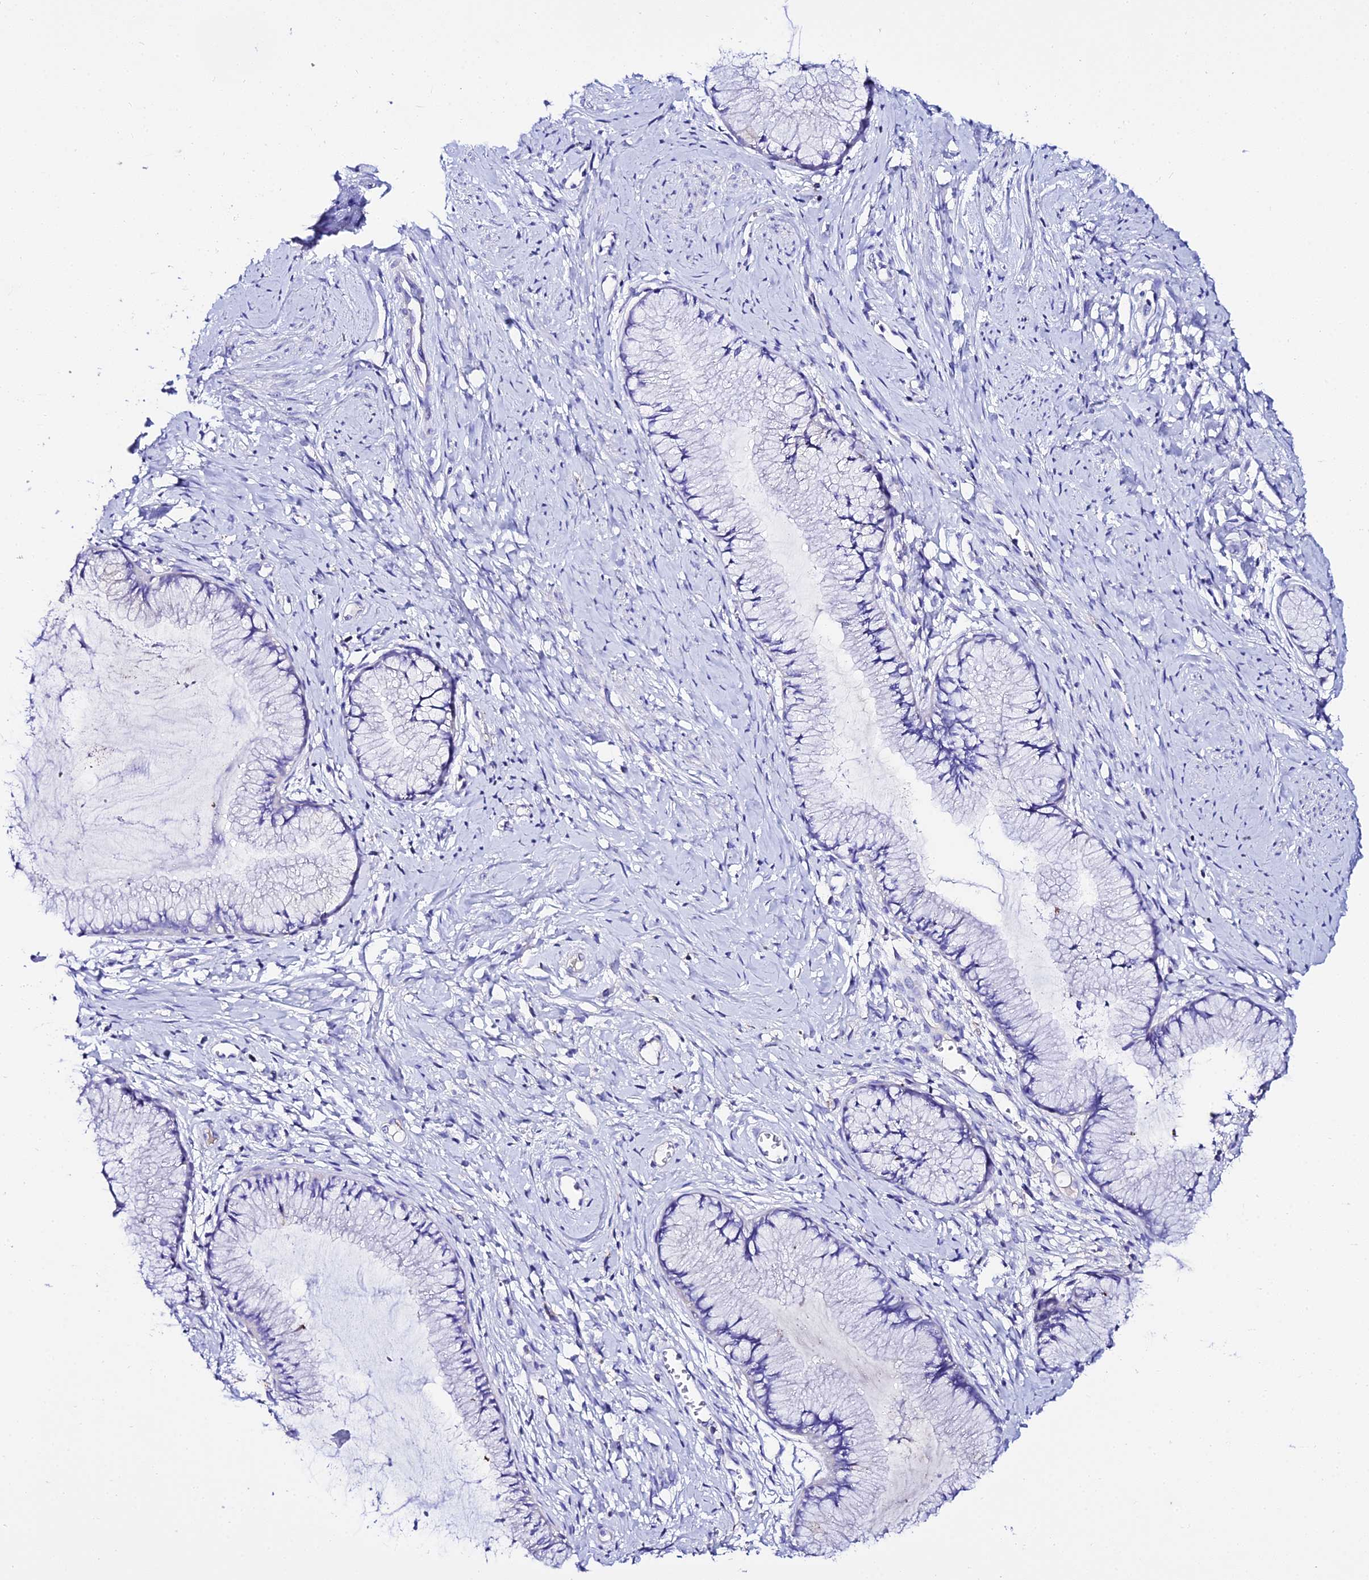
{"staining": {"intensity": "moderate", "quantity": "<25%", "location": "cytoplasmic/membranous"}, "tissue": "cervix", "cell_type": "Glandular cells", "image_type": "normal", "snomed": [{"axis": "morphology", "description": "Normal tissue, NOS"}, {"axis": "topography", "description": "Cervix"}], "caption": "This is a histology image of IHC staining of benign cervix, which shows moderate staining in the cytoplasmic/membranous of glandular cells.", "gene": "TMEM117", "patient": {"sex": "female", "age": 42}}